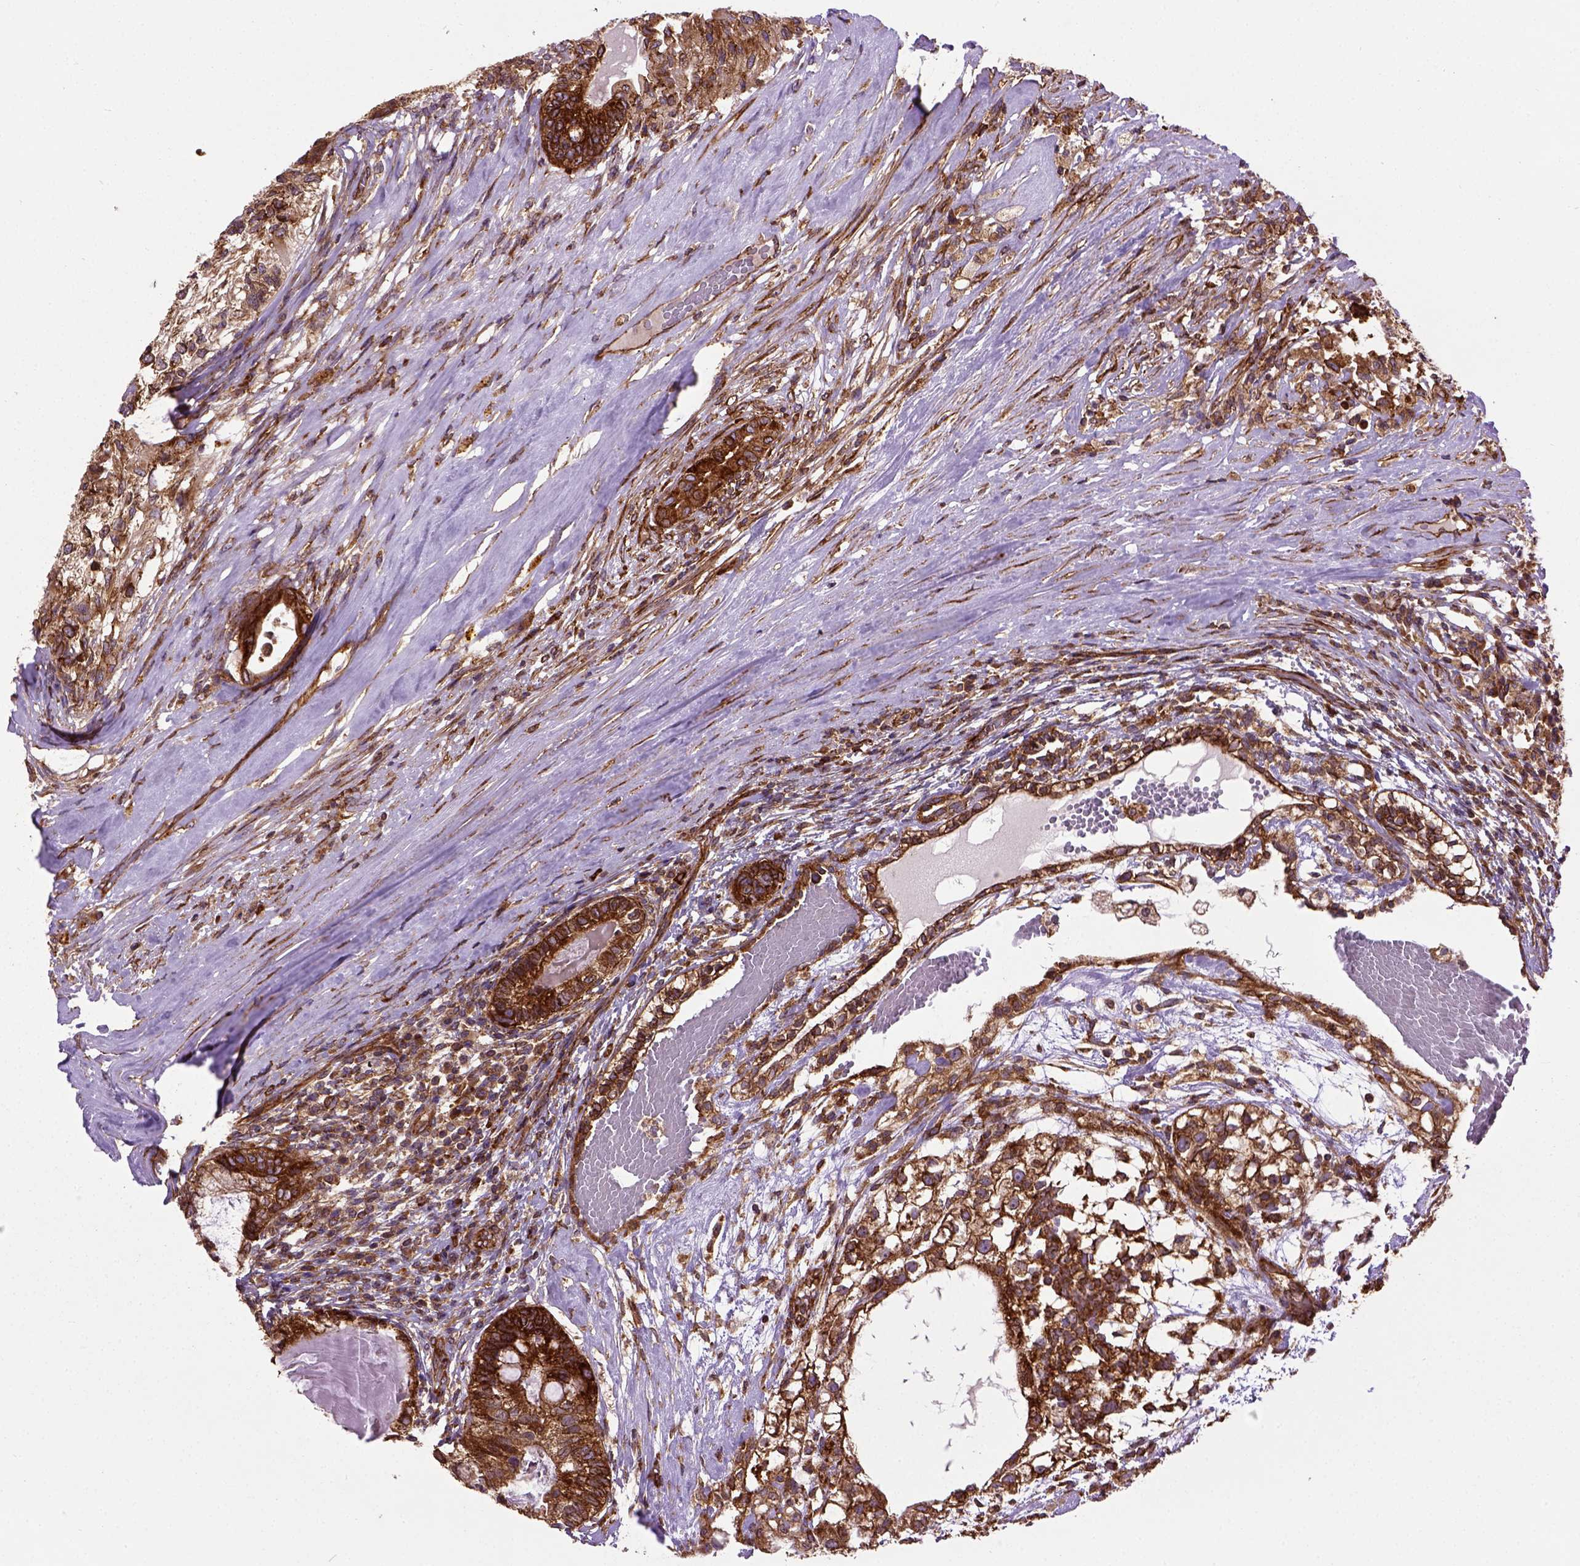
{"staining": {"intensity": "strong", "quantity": ">75%", "location": "cytoplasmic/membranous"}, "tissue": "testis cancer", "cell_type": "Tumor cells", "image_type": "cancer", "snomed": [{"axis": "morphology", "description": "Seminoma, NOS"}, {"axis": "morphology", "description": "Carcinoma, Embryonal, NOS"}, {"axis": "topography", "description": "Testis"}], "caption": "Human testis seminoma stained with a brown dye shows strong cytoplasmic/membranous positive positivity in about >75% of tumor cells.", "gene": "CAPRIN1", "patient": {"sex": "male", "age": 41}}